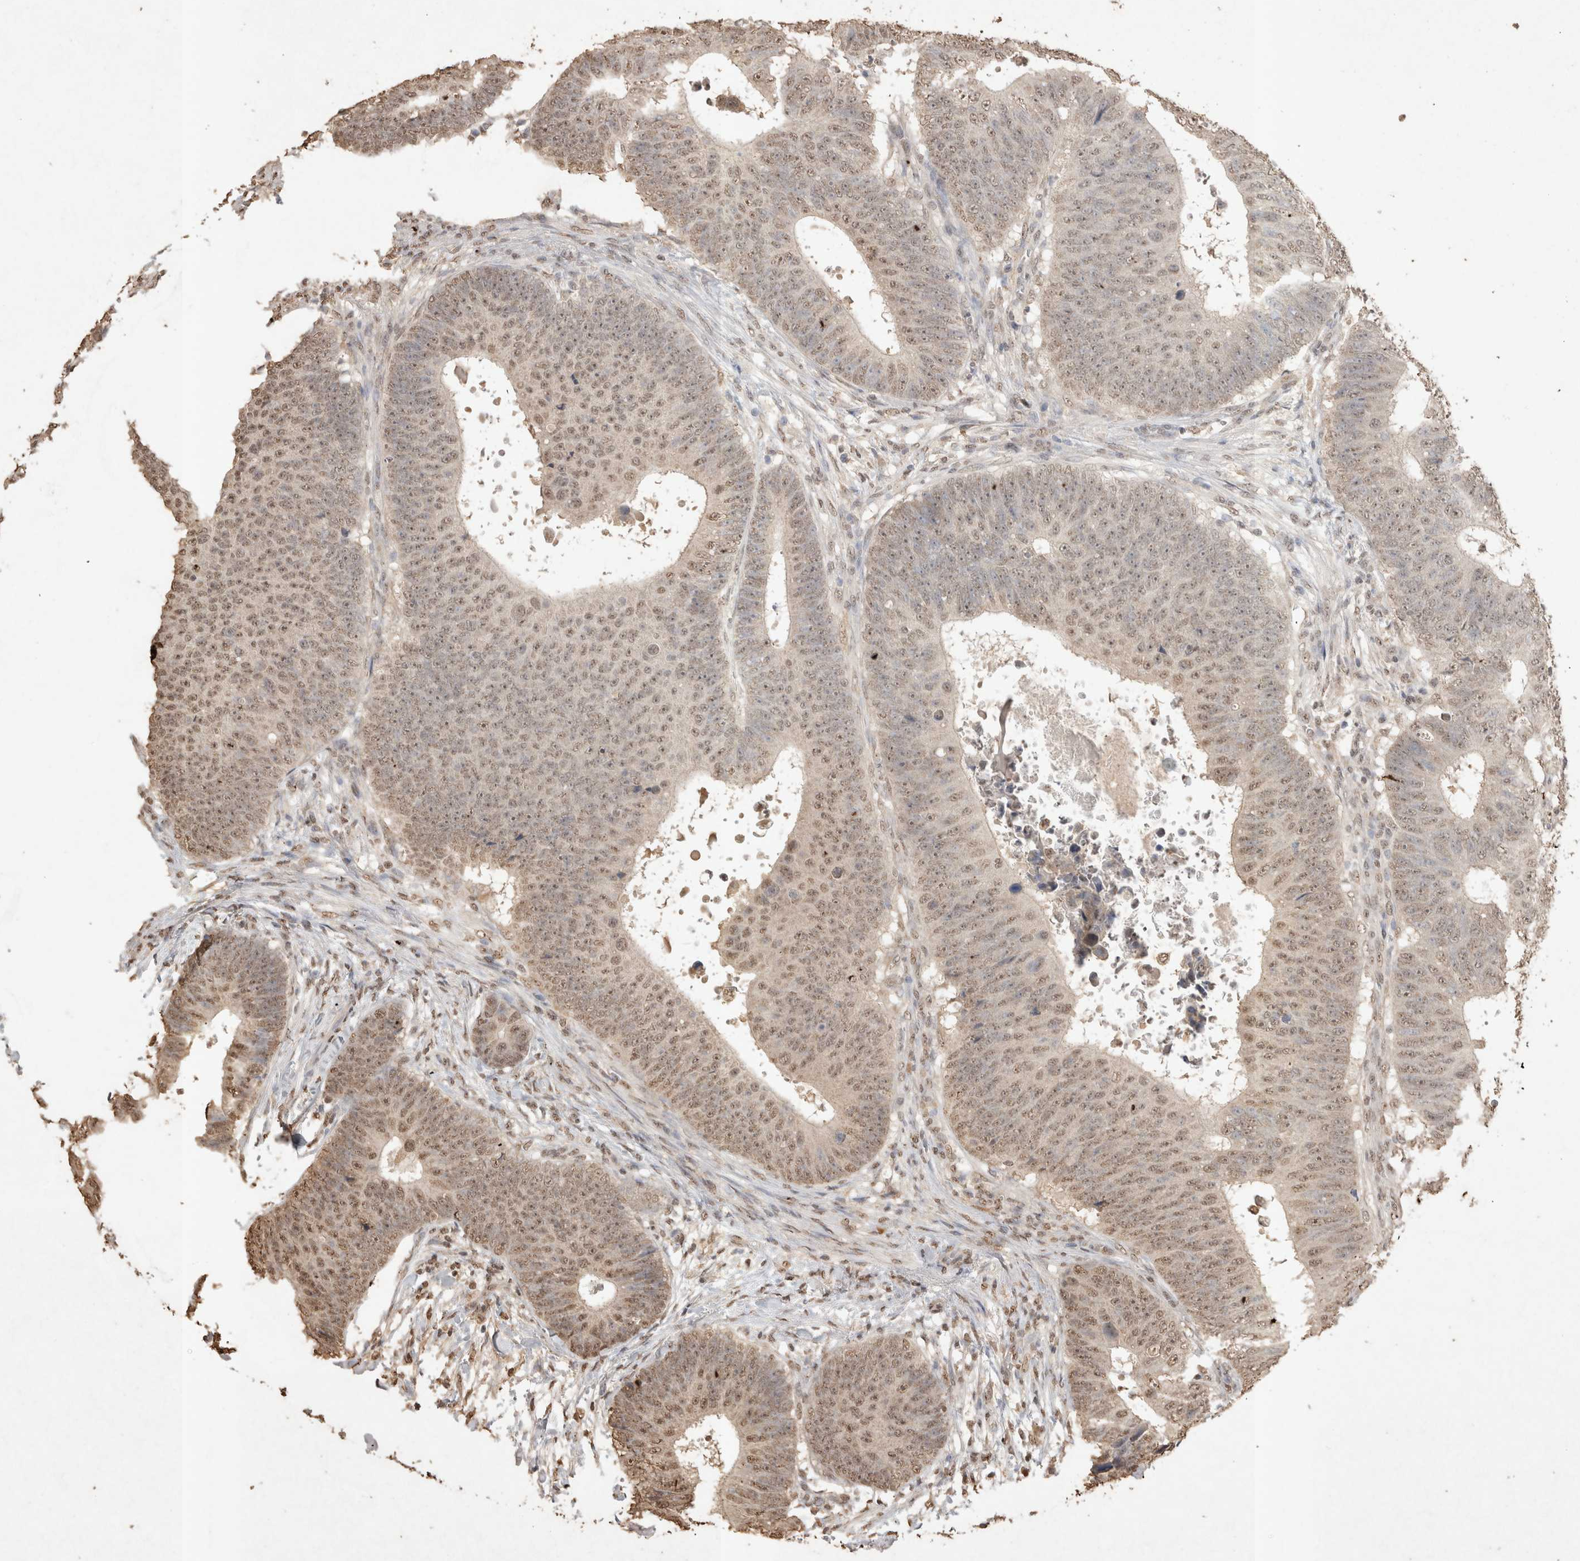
{"staining": {"intensity": "weak", "quantity": ">75%", "location": "nuclear"}, "tissue": "colorectal cancer", "cell_type": "Tumor cells", "image_type": "cancer", "snomed": [{"axis": "morphology", "description": "Adenocarcinoma, NOS"}, {"axis": "topography", "description": "Colon"}], "caption": "Colorectal adenocarcinoma stained for a protein shows weak nuclear positivity in tumor cells.", "gene": "MLX", "patient": {"sex": "male", "age": 56}}